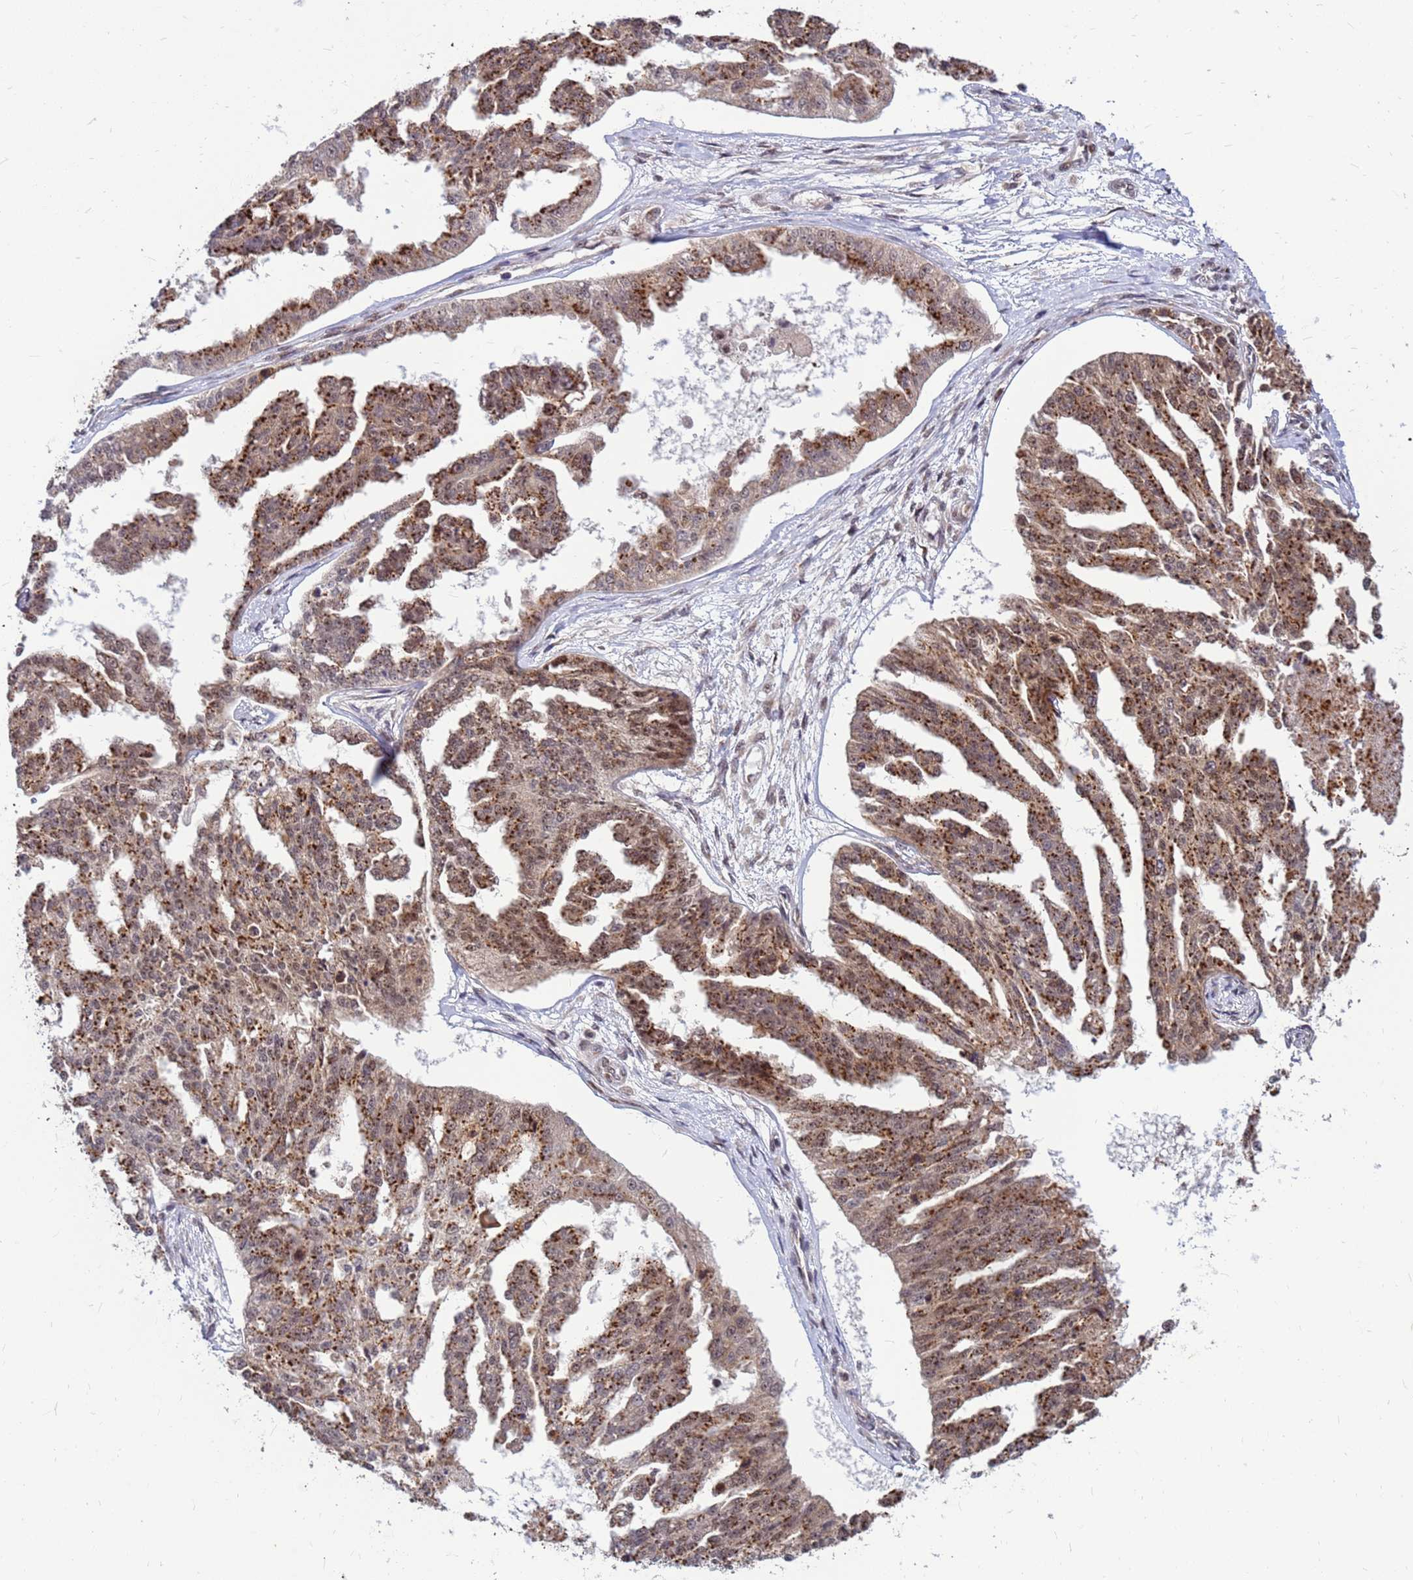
{"staining": {"intensity": "moderate", "quantity": ">75%", "location": "cytoplasmic/membranous,nuclear"}, "tissue": "ovarian cancer", "cell_type": "Tumor cells", "image_type": "cancer", "snomed": [{"axis": "morphology", "description": "Cystadenocarcinoma, serous, NOS"}, {"axis": "topography", "description": "Ovary"}], "caption": "Human ovarian serous cystadenocarcinoma stained with a brown dye shows moderate cytoplasmic/membranous and nuclear positive staining in approximately >75% of tumor cells.", "gene": "NCBP2", "patient": {"sex": "female", "age": 58}}